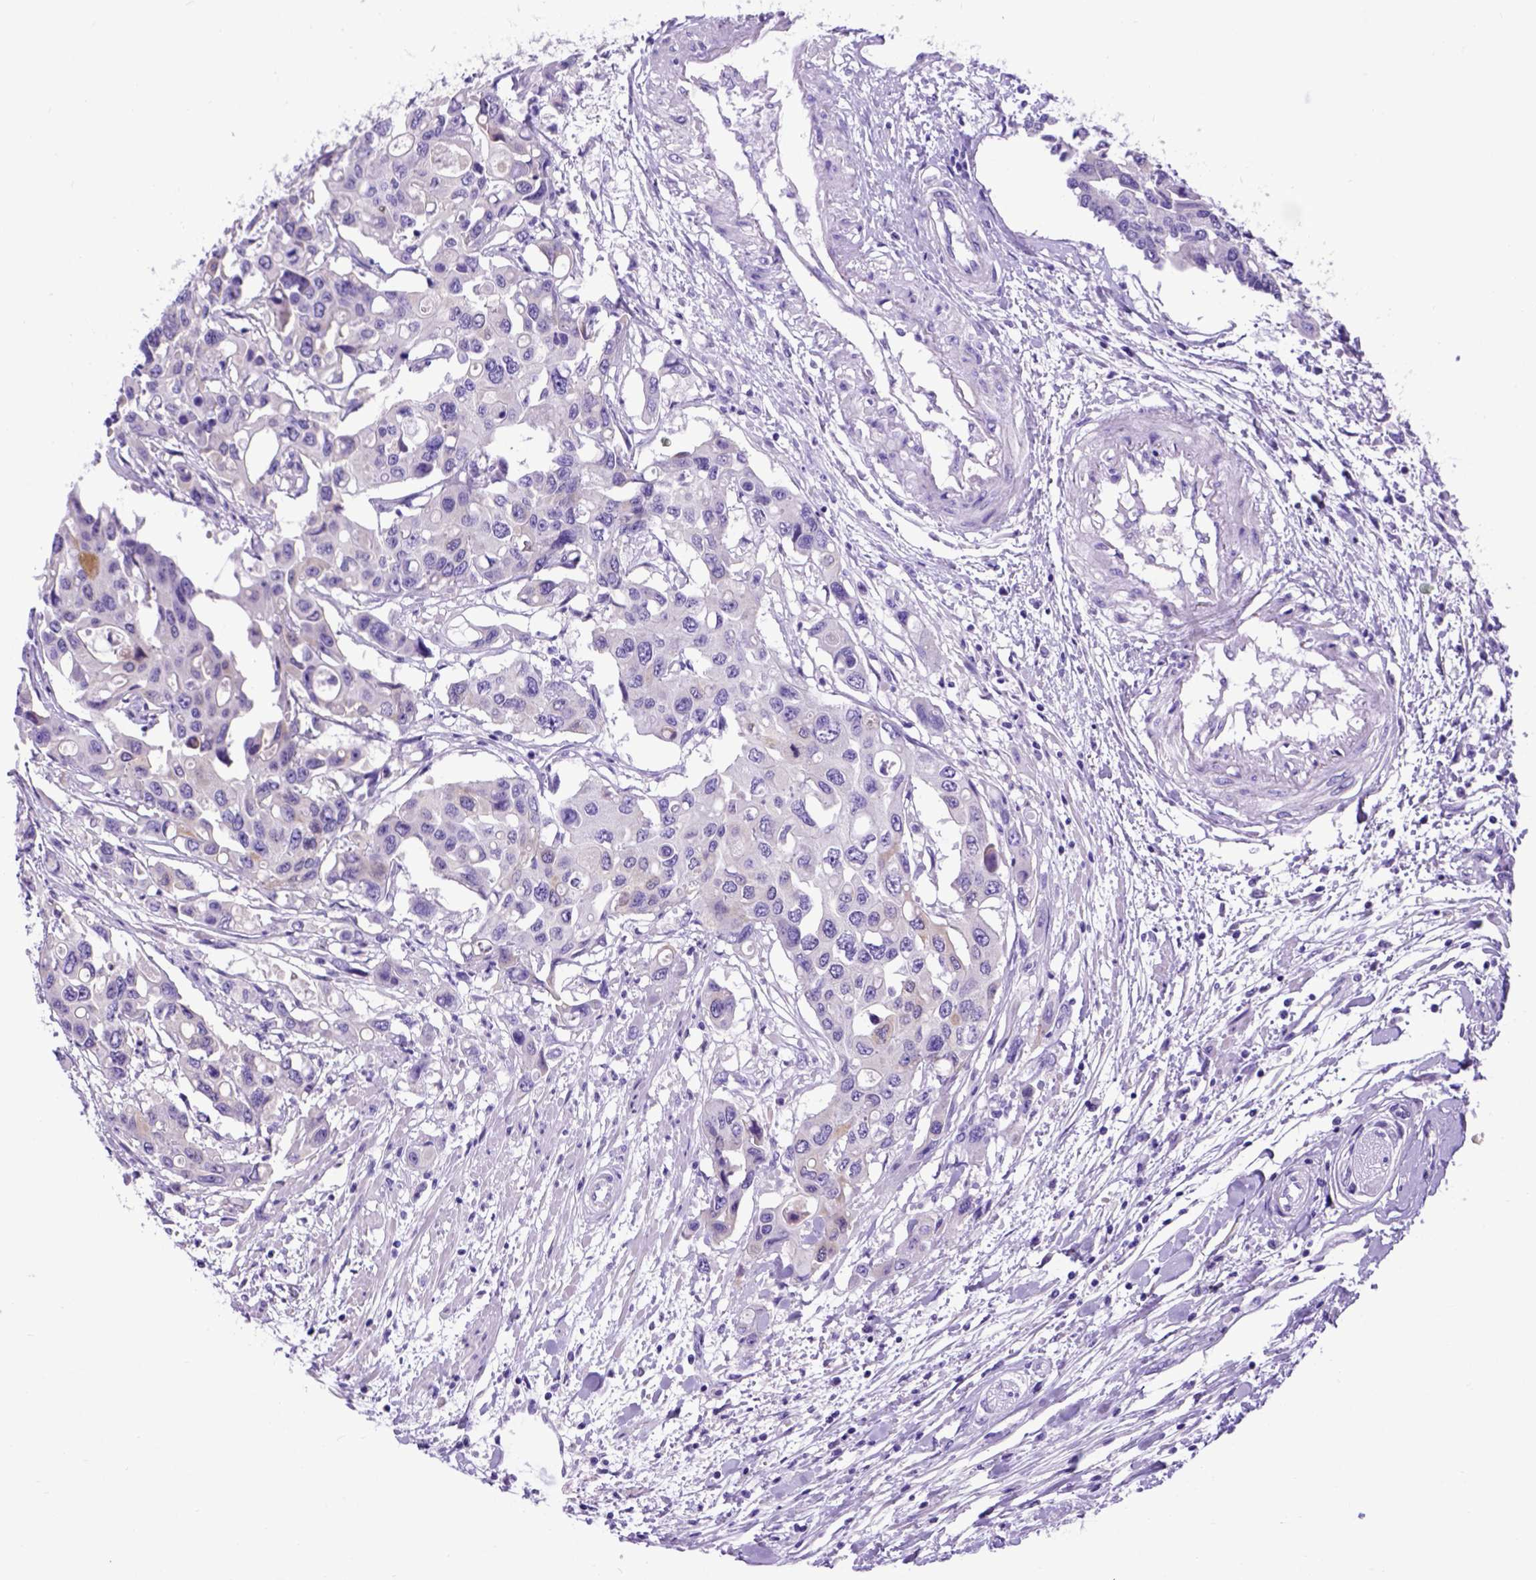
{"staining": {"intensity": "negative", "quantity": "none", "location": "none"}, "tissue": "colorectal cancer", "cell_type": "Tumor cells", "image_type": "cancer", "snomed": [{"axis": "morphology", "description": "Adenocarcinoma, NOS"}, {"axis": "topography", "description": "Colon"}], "caption": "An immunohistochemistry (IHC) photomicrograph of colorectal cancer (adenocarcinoma) is shown. There is no staining in tumor cells of colorectal cancer (adenocarcinoma).", "gene": "PTGES", "patient": {"sex": "male", "age": 77}}